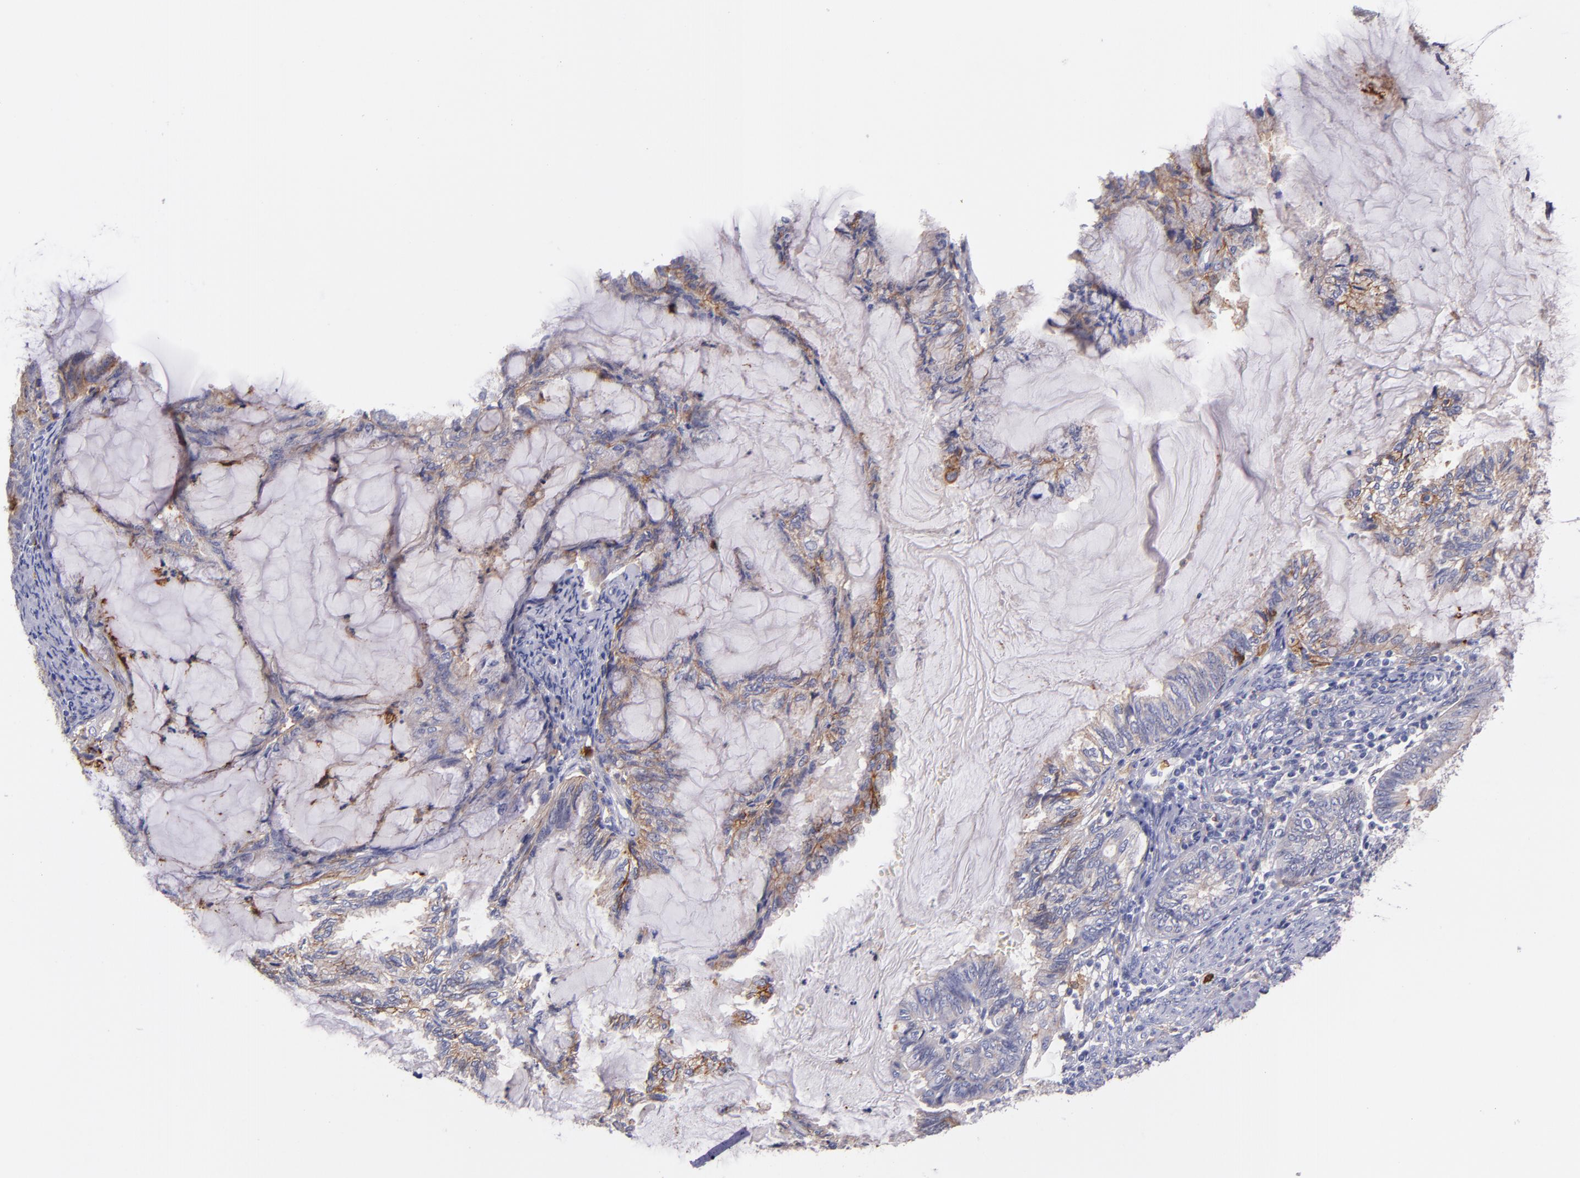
{"staining": {"intensity": "weak", "quantity": "25%-75%", "location": "cytoplasmic/membranous"}, "tissue": "endometrial cancer", "cell_type": "Tumor cells", "image_type": "cancer", "snomed": [{"axis": "morphology", "description": "Adenocarcinoma, NOS"}, {"axis": "topography", "description": "Endometrium"}], "caption": "DAB (3,3'-diaminobenzidine) immunohistochemical staining of adenocarcinoma (endometrial) exhibits weak cytoplasmic/membranous protein staining in approximately 25%-75% of tumor cells.", "gene": "C5AR1", "patient": {"sex": "female", "age": 86}}